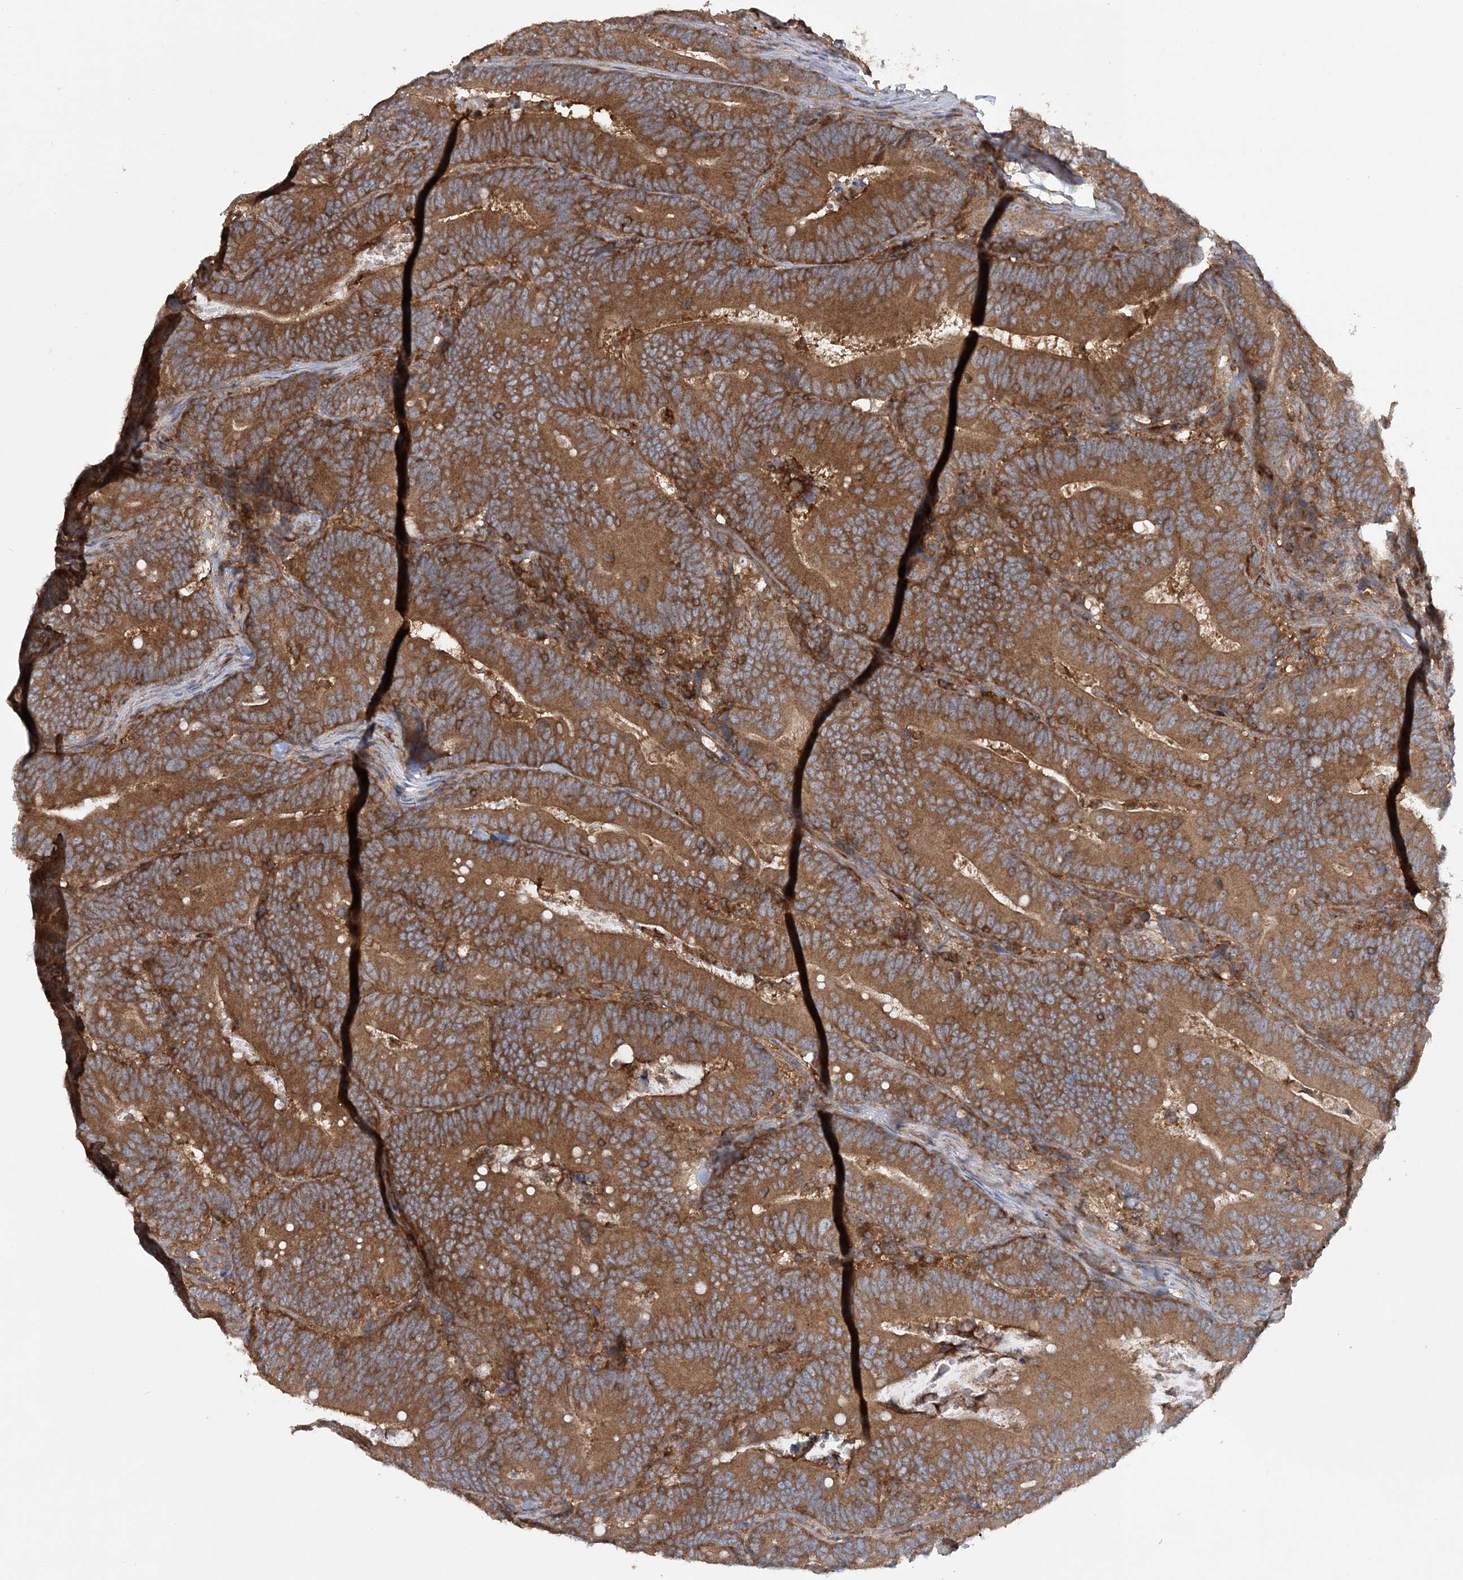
{"staining": {"intensity": "strong", "quantity": ">75%", "location": "cytoplasmic/membranous"}, "tissue": "colorectal cancer", "cell_type": "Tumor cells", "image_type": "cancer", "snomed": [{"axis": "morphology", "description": "Adenocarcinoma, NOS"}, {"axis": "topography", "description": "Colon"}], "caption": "Immunohistochemical staining of adenocarcinoma (colorectal) demonstrates strong cytoplasmic/membranous protein staining in about >75% of tumor cells.", "gene": "ACAP2", "patient": {"sex": "female", "age": 66}}